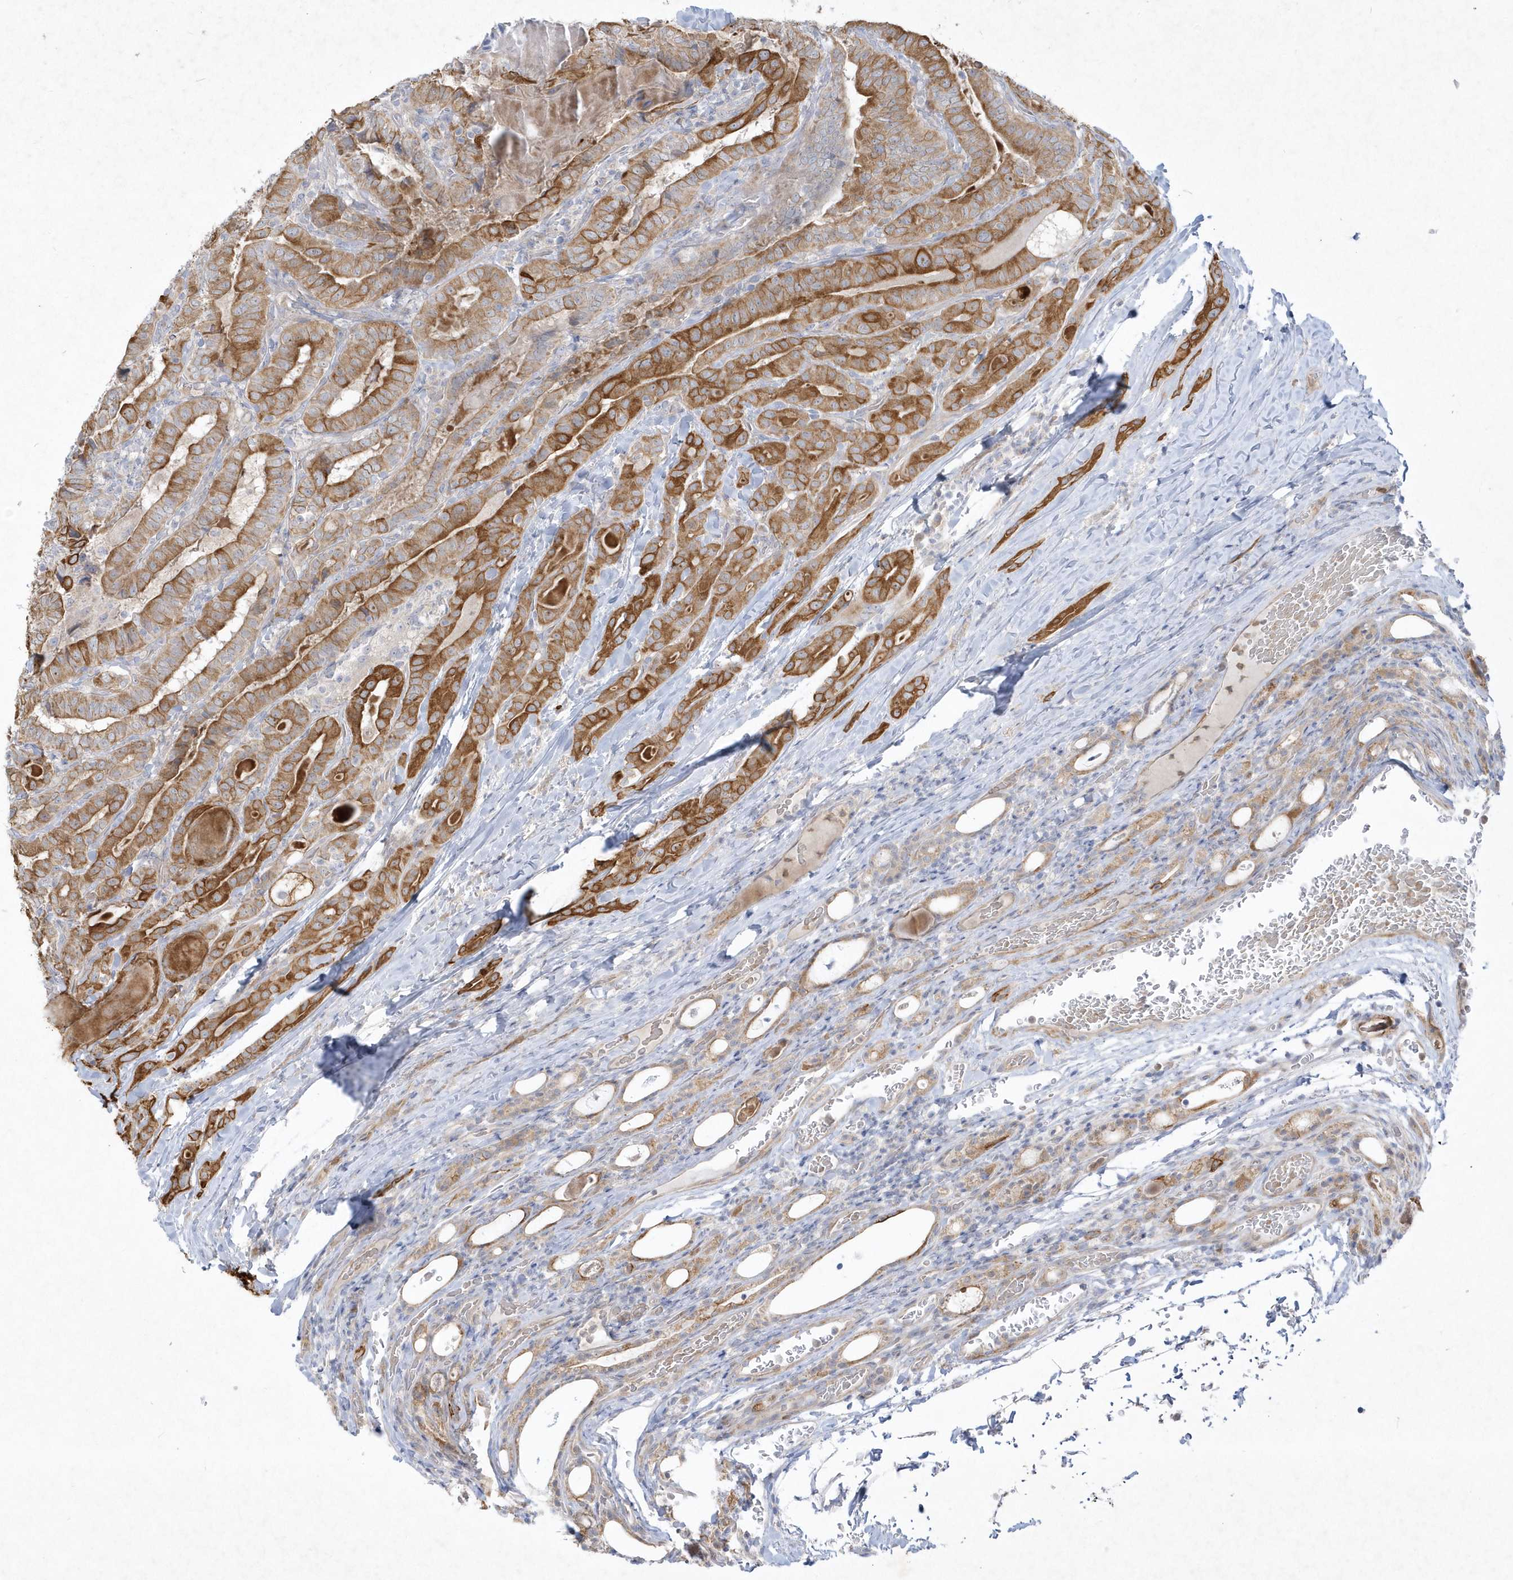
{"staining": {"intensity": "moderate", "quantity": ">75%", "location": "cytoplasmic/membranous"}, "tissue": "thyroid cancer", "cell_type": "Tumor cells", "image_type": "cancer", "snomed": [{"axis": "morphology", "description": "Papillary adenocarcinoma, NOS"}, {"axis": "topography", "description": "Thyroid gland"}], "caption": "A photomicrograph showing moderate cytoplasmic/membranous expression in about >75% of tumor cells in papillary adenocarcinoma (thyroid), as visualized by brown immunohistochemical staining.", "gene": "LARS1", "patient": {"sex": "female", "age": 72}}